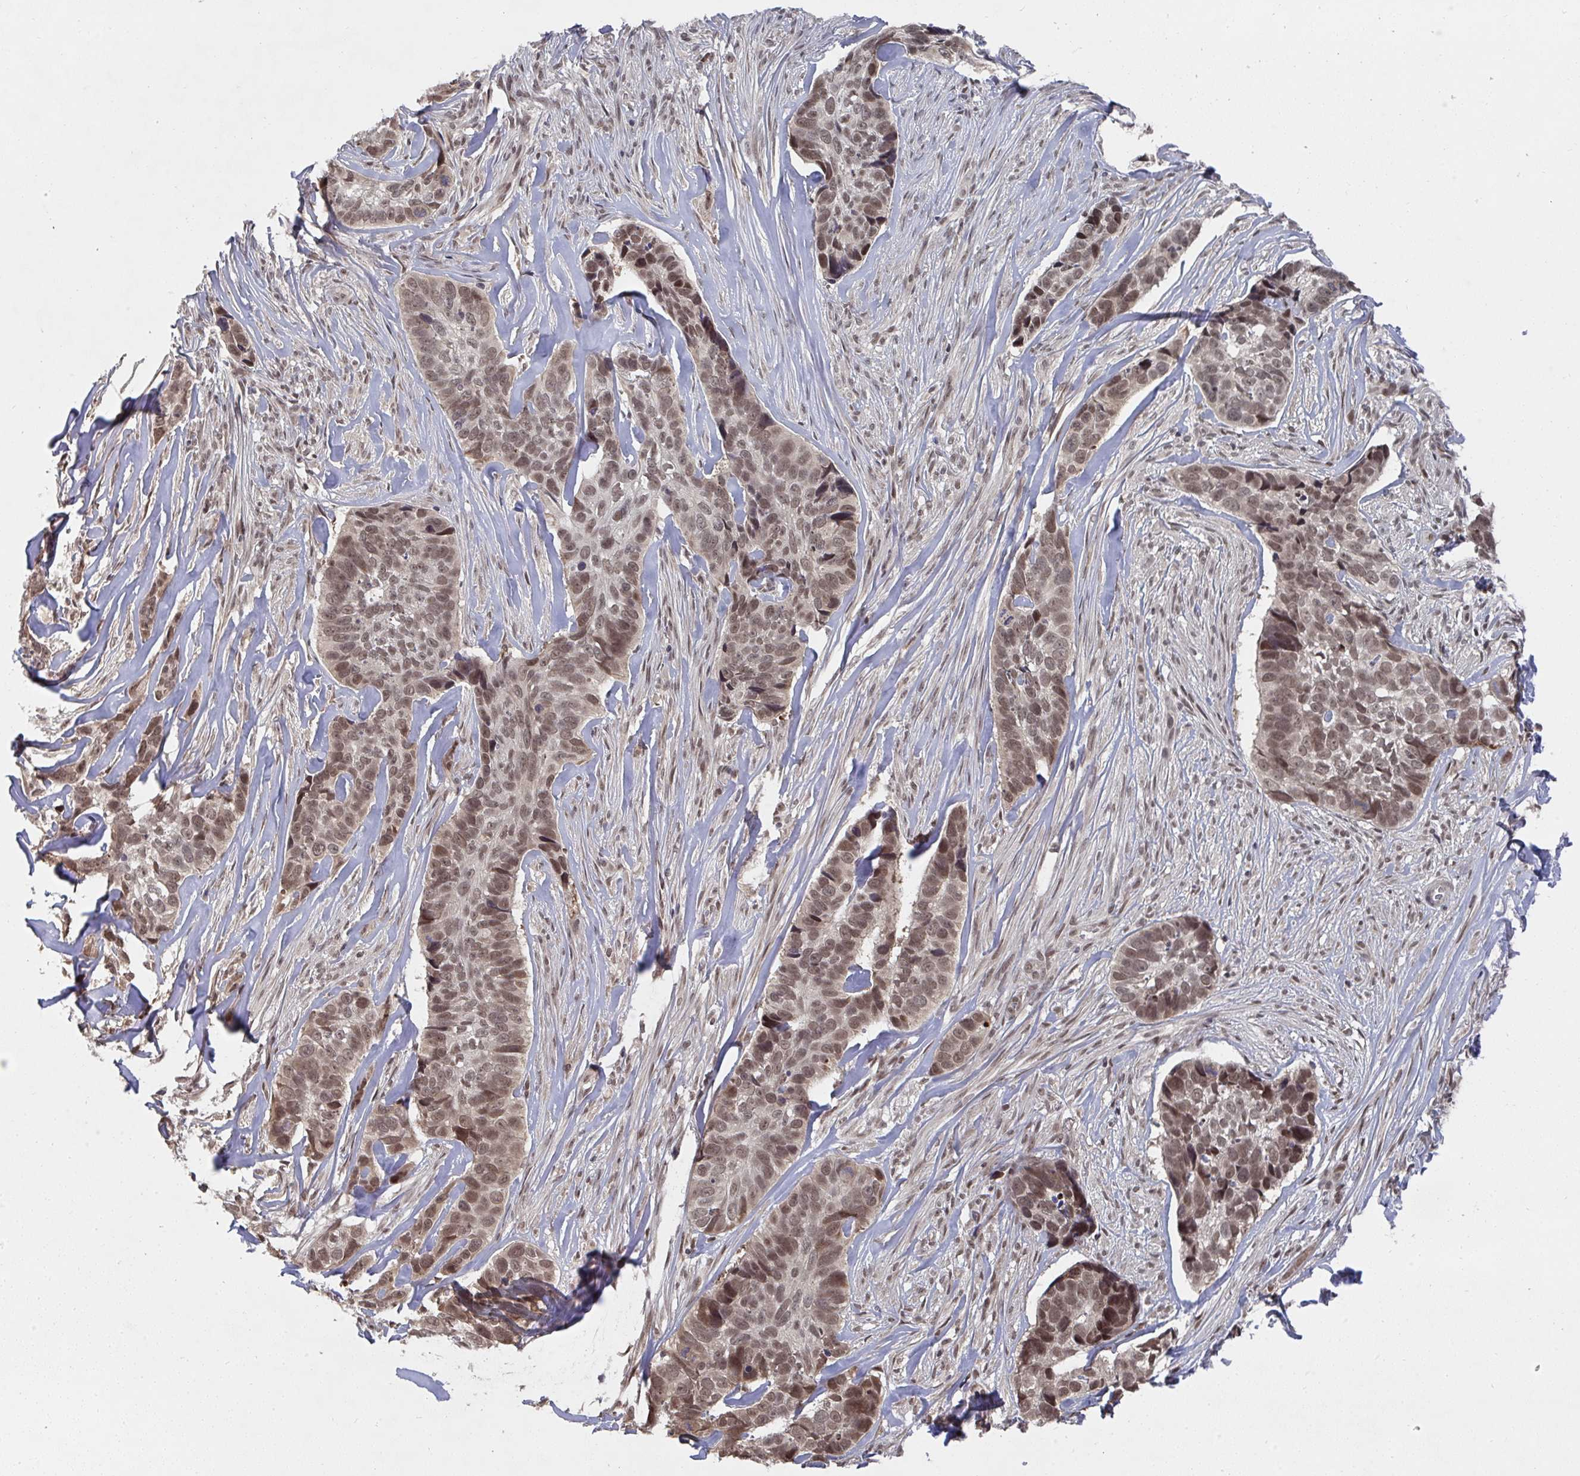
{"staining": {"intensity": "moderate", "quantity": ">75%", "location": "nuclear"}, "tissue": "skin cancer", "cell_type": "Tumor cells", "image_type": "cancer", "snomed": [{"axis": "morphology", "description": "Basal cell carcinoma"}, {"axis": "topography", "description": "Skin"}], "caption": "The immunohistochemical stain labels moderate nuclear expression in tumor cells of skin cancer (basal cell carcinoma) tissue.", "gene": "JMJD1C", "patient": {"sex": "female", "age": 82}}